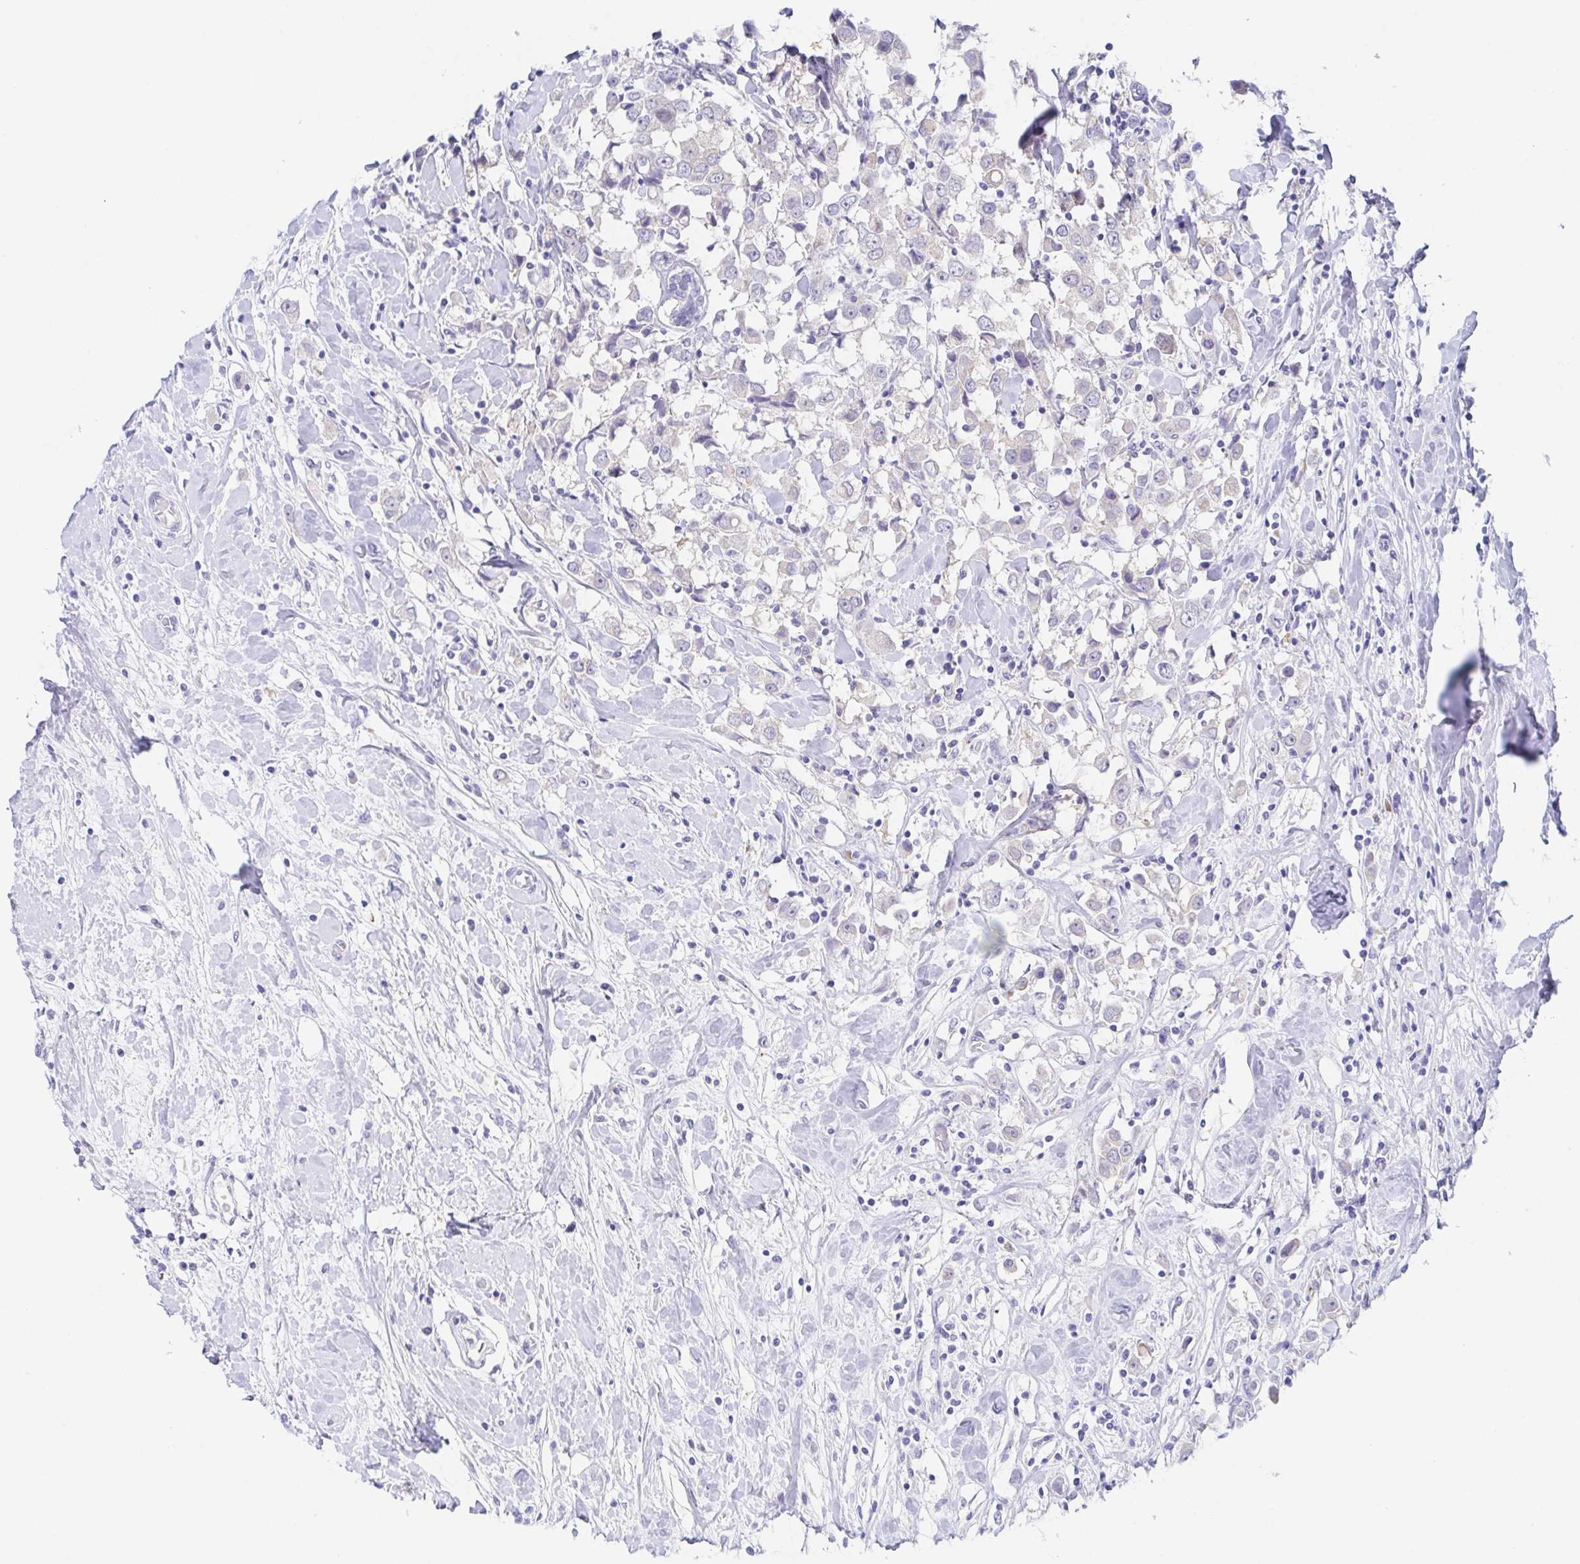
{"staining": {"intensity": "negative", "quantity": "none", "location": "none"}, "tissue": "breast cancer", "cell_type": "Tumor cells", "image_type": "cancer", "snomed": [{"axis": "morphology", "description": "Duct carcinoma"}, {"axis": "topography", "description": "Breast"}], "caption": "This is a photomicrograph of immunohistochemistry staining of breast intraductal carcinoma, which shows no expression in tumor cells. Brightfield microscopy of IHC stained with DAB (3,3'-diaminobenzidine) (brown) and hematoxylin (blue), captured at high magnification.", "gene": "HTR2A", "patient": {"sex": "female", "age": 61}}